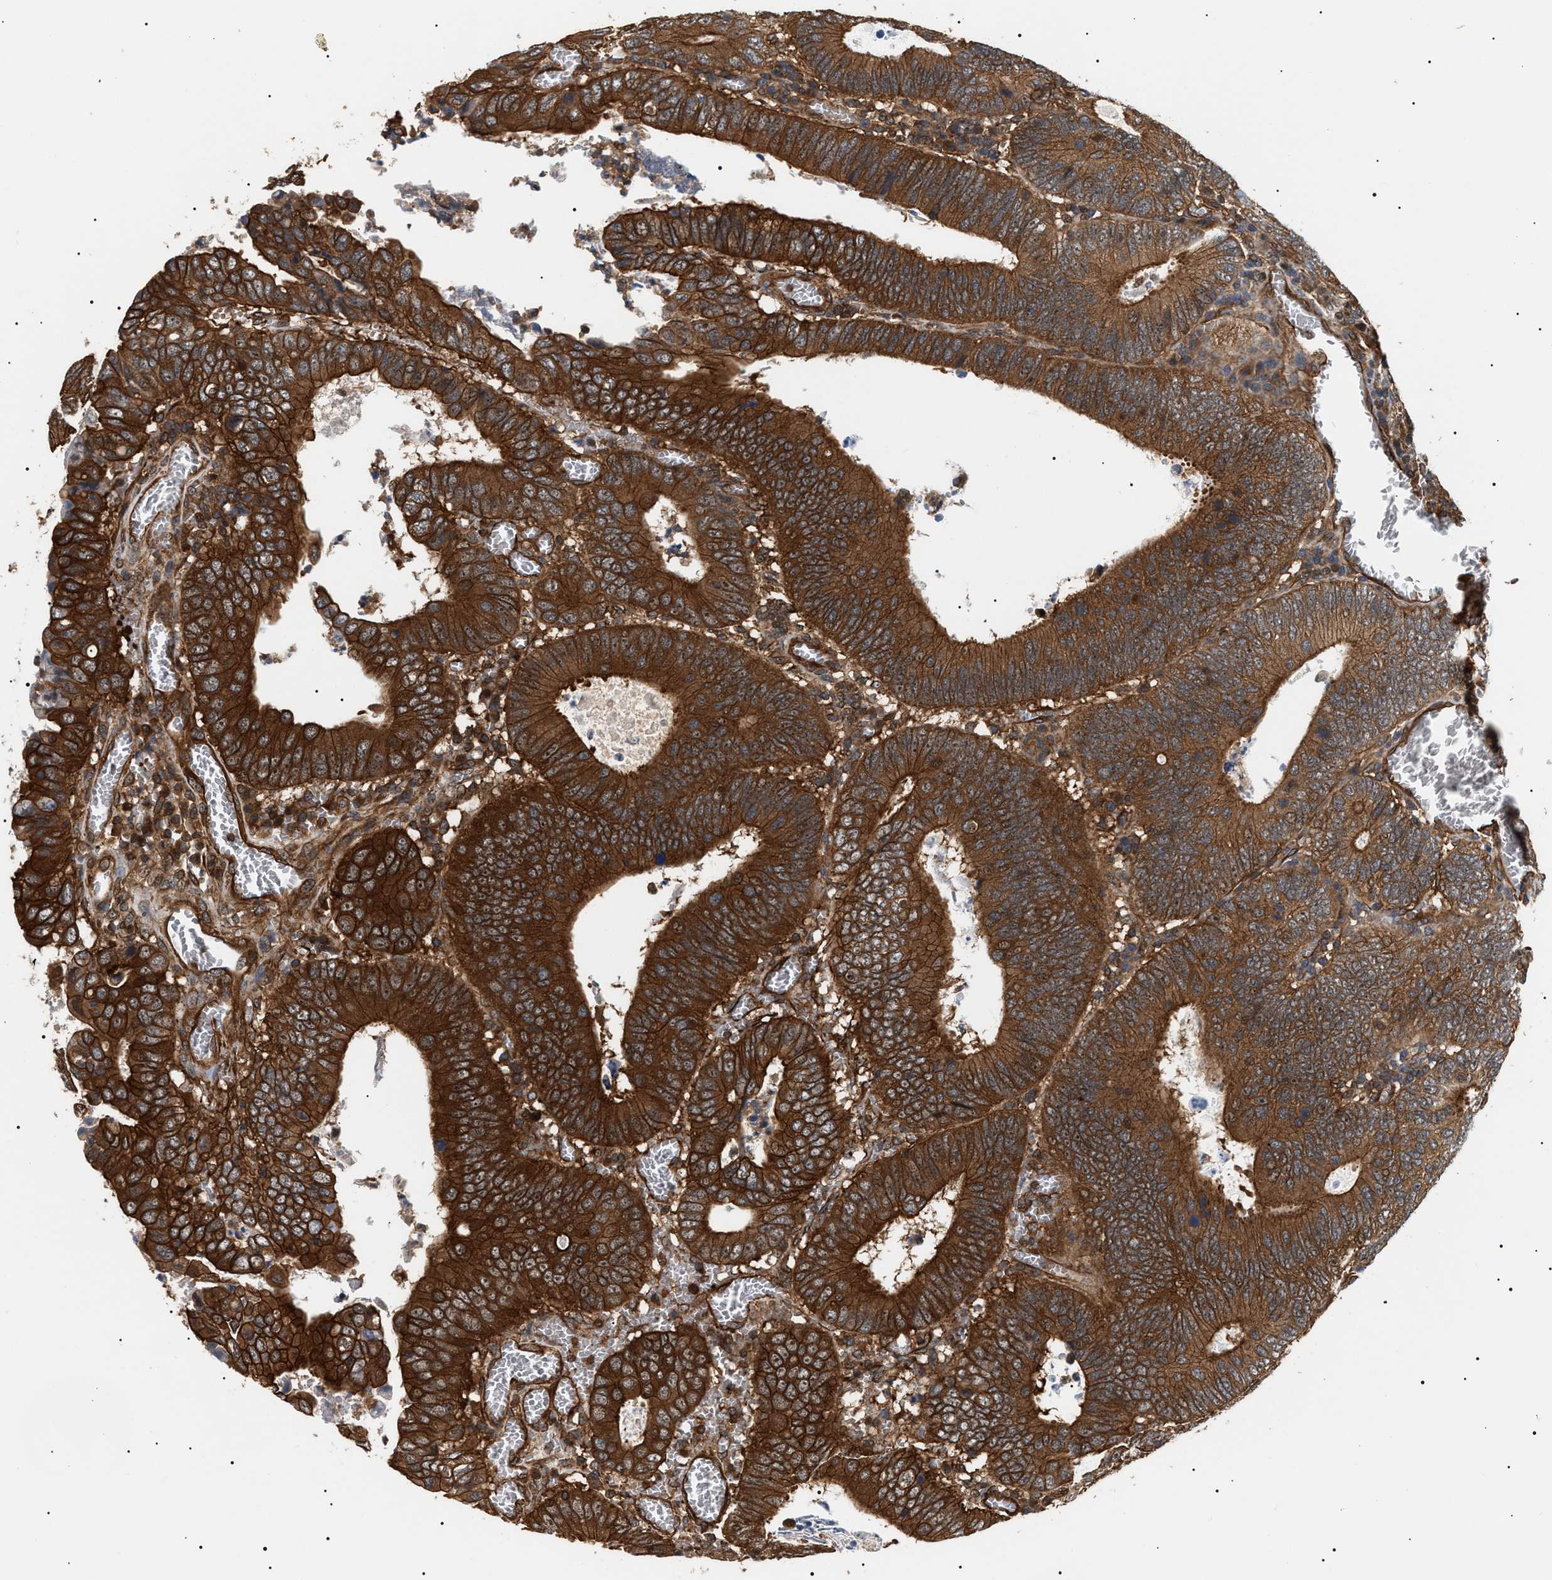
{"staining": {"intensity": "strong", "quantity": ">75%", "location": "cytoplasmic/membranous"}, "tissue": "colorectal cancer", "cell_type": "Tumor cells", "image_type": "cancer", "snomed": [{"axis": "morphology", "description": "Inflammation, NOS"}, {"axis": "morphology", "description": "Adenocarcinoma, NOS"}, {"axis": "topography", "description": "Colon"}], "caption": "DAB immunohistochemical staining of human colorectal adenocarcinoma shows strong cytoplasmic/membranous protein expression in about >75% of tumor cells.", "gene": "SH3GLB2", "patient": {"sex": "male", "age": 72}}